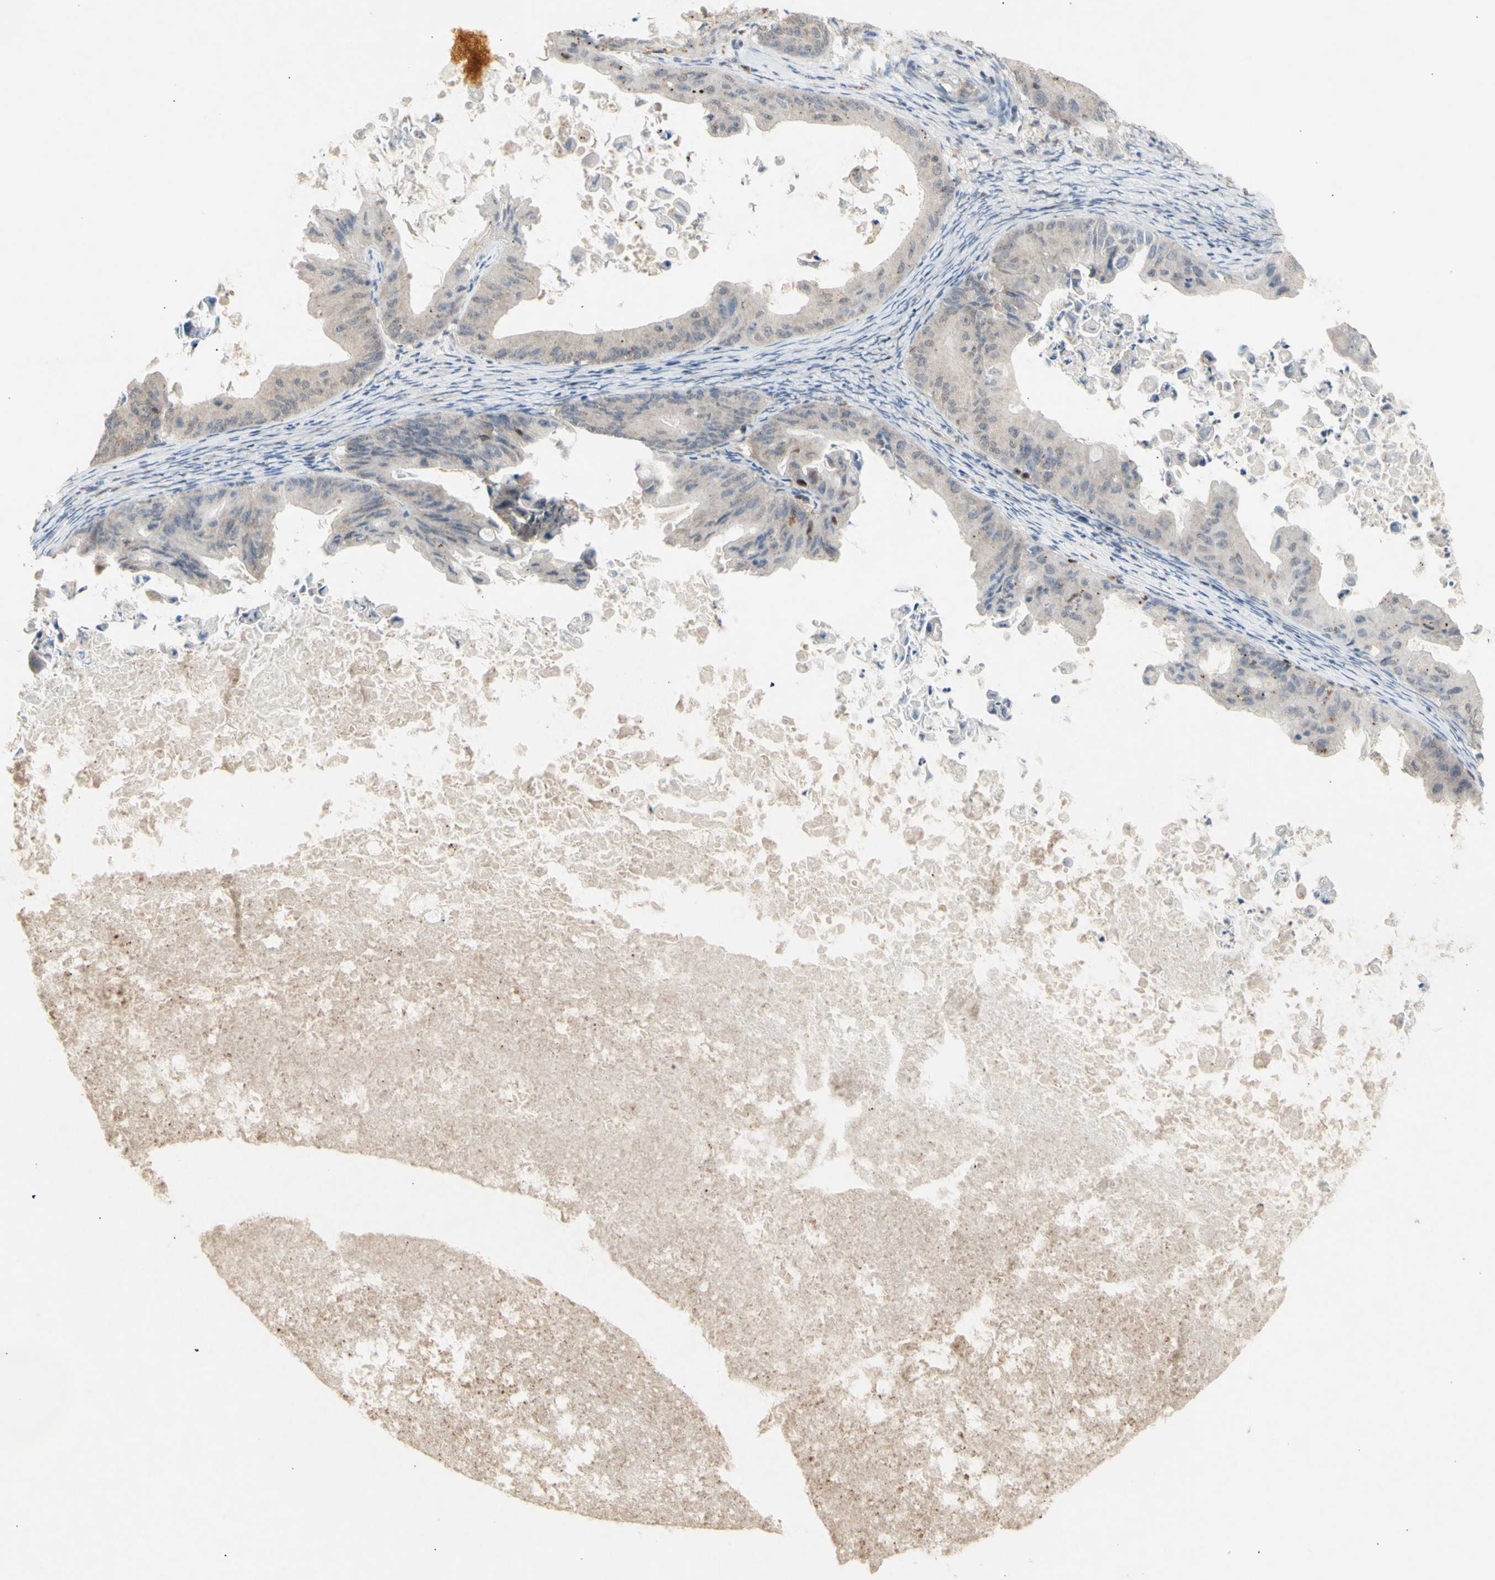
{"staining": {"intensity": "weak", "quantity": ">75%", "location": "cytoplasmic/membranous"}, "tissue": "ovarian cancer", "cell_type": "Tumor cells", "image_type": "cancer", "snomed": [{"axis": "morphology", "description": "Cystadenocarcinoma, mucinous, NOS"}, {"axis": "topography", "description": "Ovary"}], "caption": "Protein expression analysis of ovarian mucinous cystadenocarcinoma reveals weak cytoplasmic/membranous expression in about >75% of tumor cells. (Stains: DAB in brown, nuclei in blue, Microscopy: brightfield microscopy at high magnification).", "gene": "NLRP1", "patient": {"sex": "female", "age": 37}}